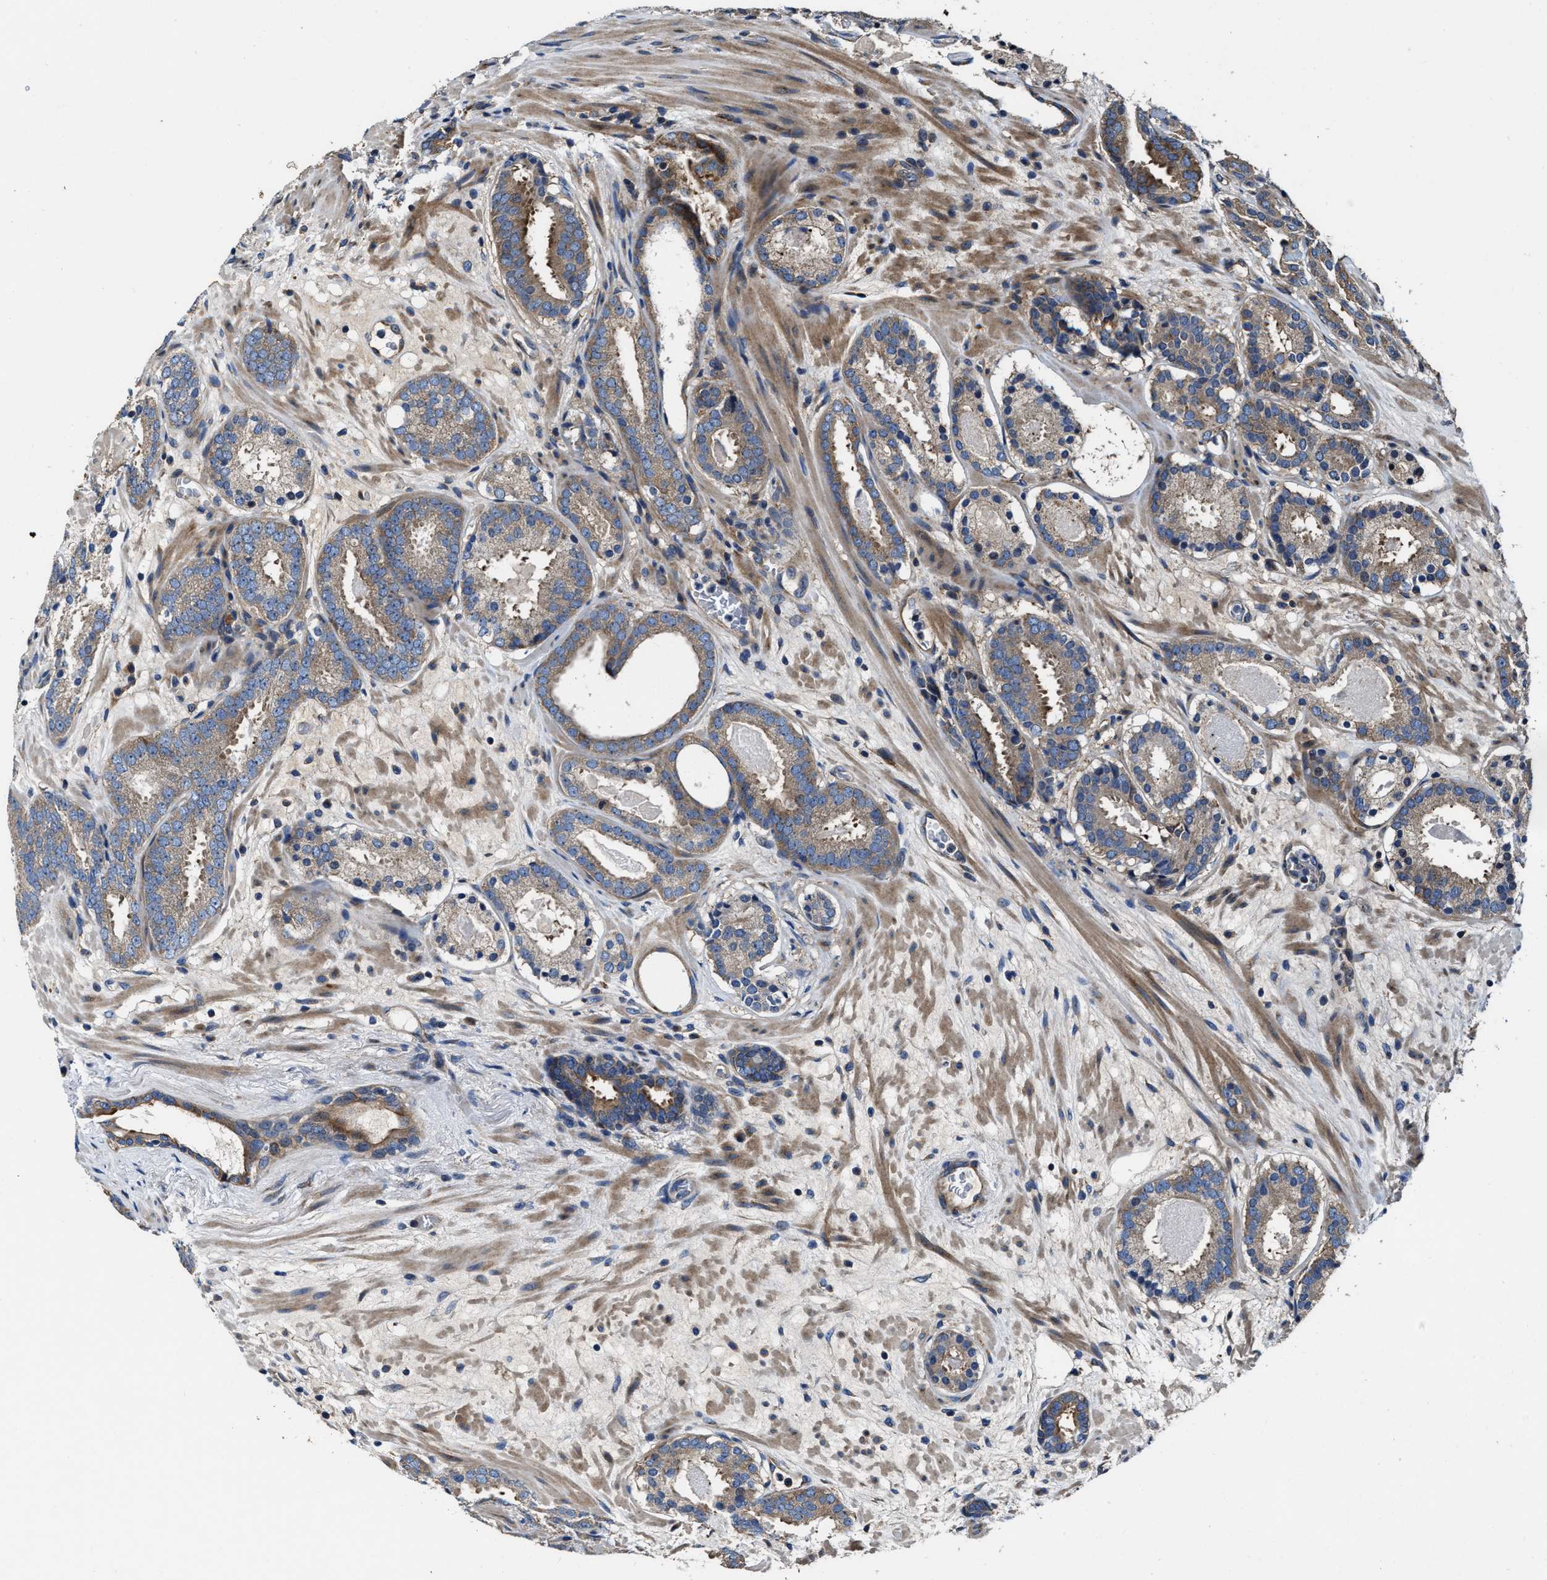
{"staining": {"intensity": "weak", "quantity": ">75%", "location": "cytoplasmic/membranous"}, "tissue": "prostate cancer", "cell_type": "Tumor cells", "image_type": "cancer", "snomed": [{"axis": "morphology", "description": "Adenocarcinoma, Low grade"}, {"axis": "topography", "description": "Prostate"}], "caption": "Tumor cells exhibit weak cytoplasmic/membranous staining in approximately >75% of cells in prostate cancer (adenocarcinoma (low-grade)).", "gene": "PTAR1", "patient": {"sex": "male", "age": 69}}